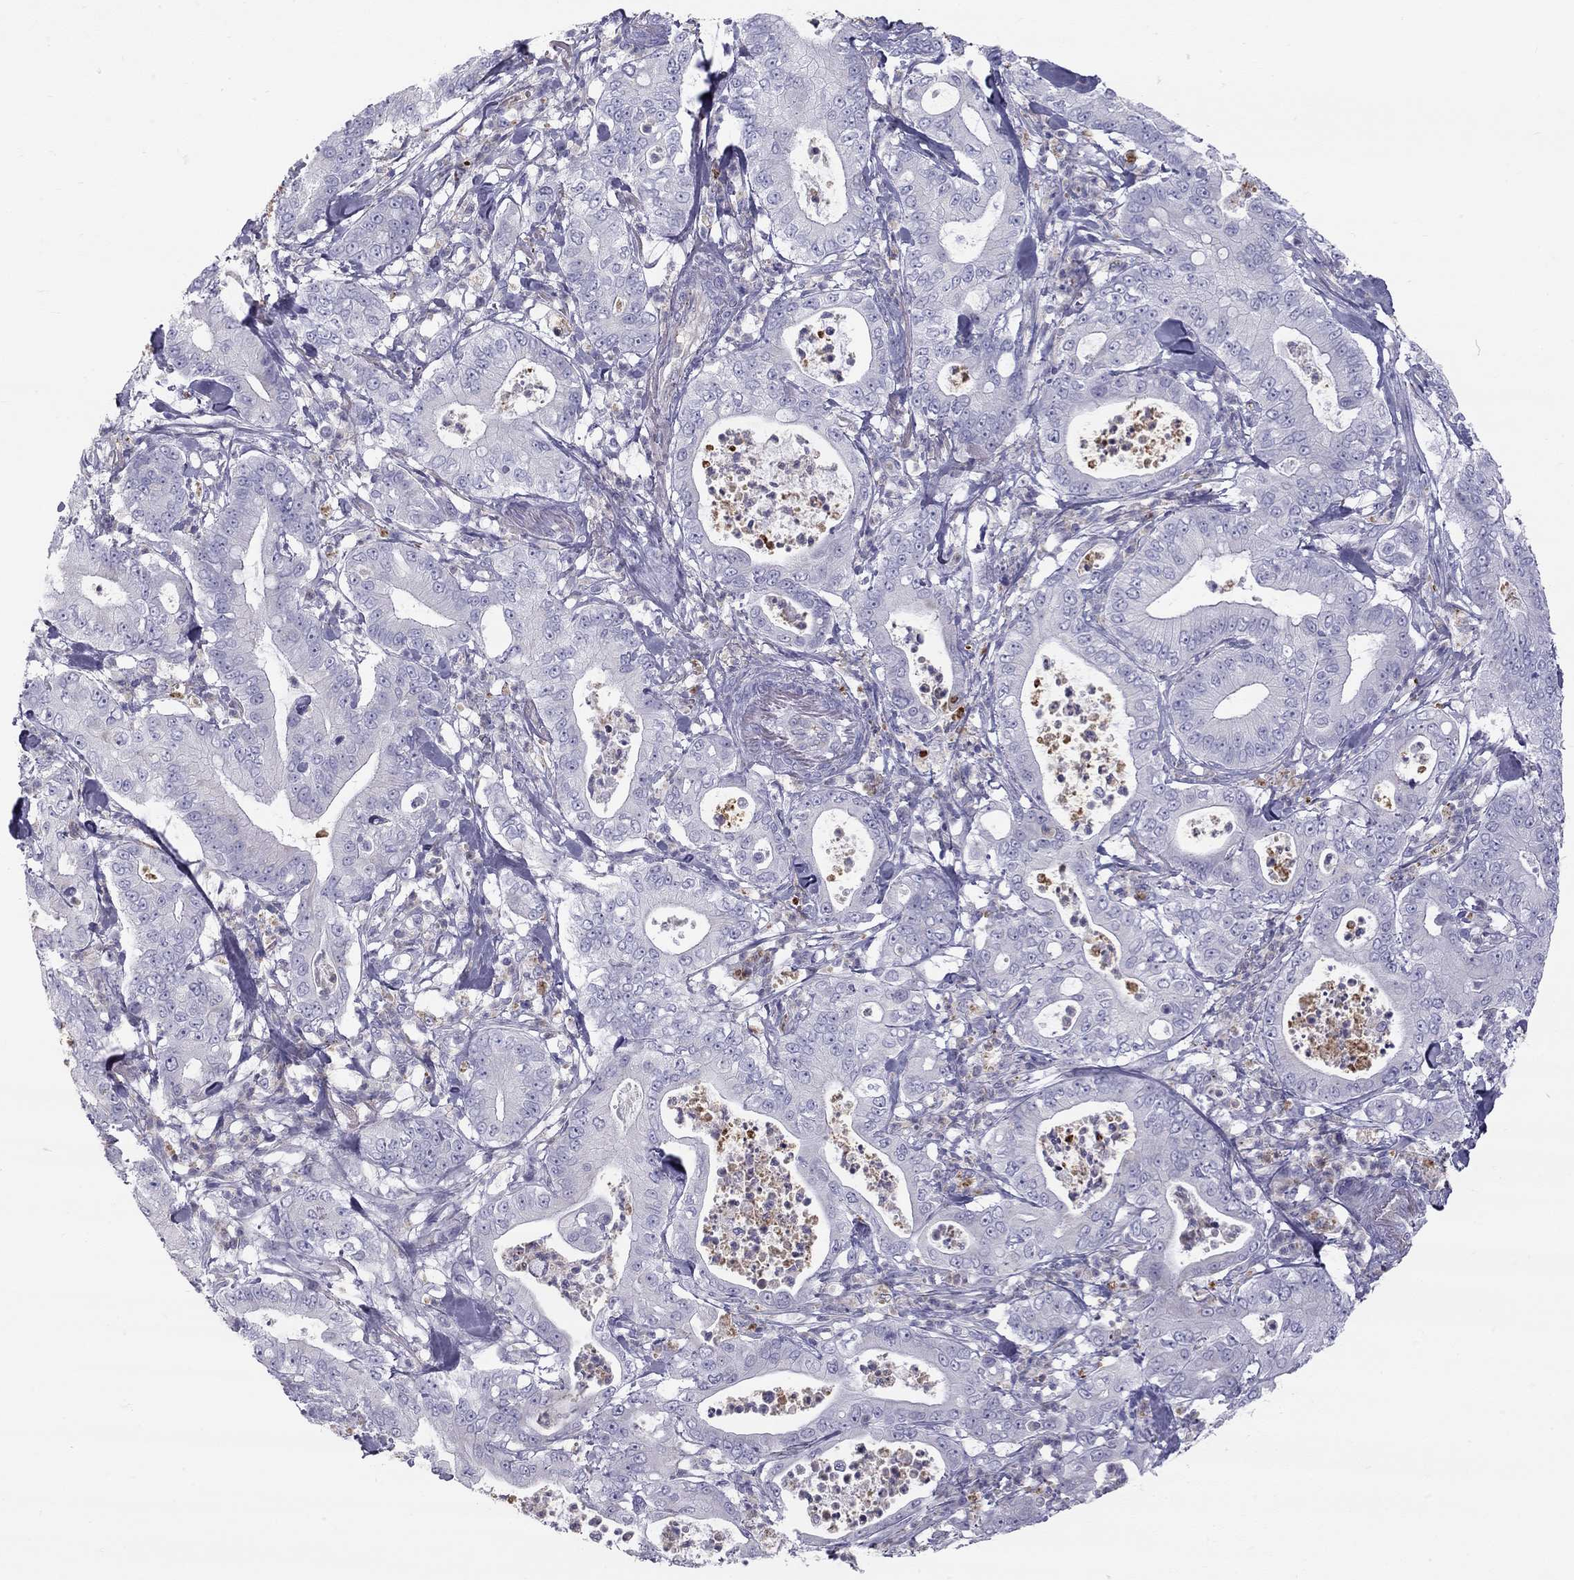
{"staining": {"intensity": "negative", "quantity": "none", "location": "none"}, "tissue": "pancreatic cancer", "cell_type": "Tumor cells", "image_type": "cancer", "snomed": [{"axis": "morphology", "description": "Adenocarcinoma, NOS"}, {"axis": "topography", "description": "Pancreas"}], "caption": "Tumor cells are negative for protein expression in human pancreatic cancer (adenocarcinoma).", "gene": "TDRD6", "patient": {"sex": "male", "age": 71}}